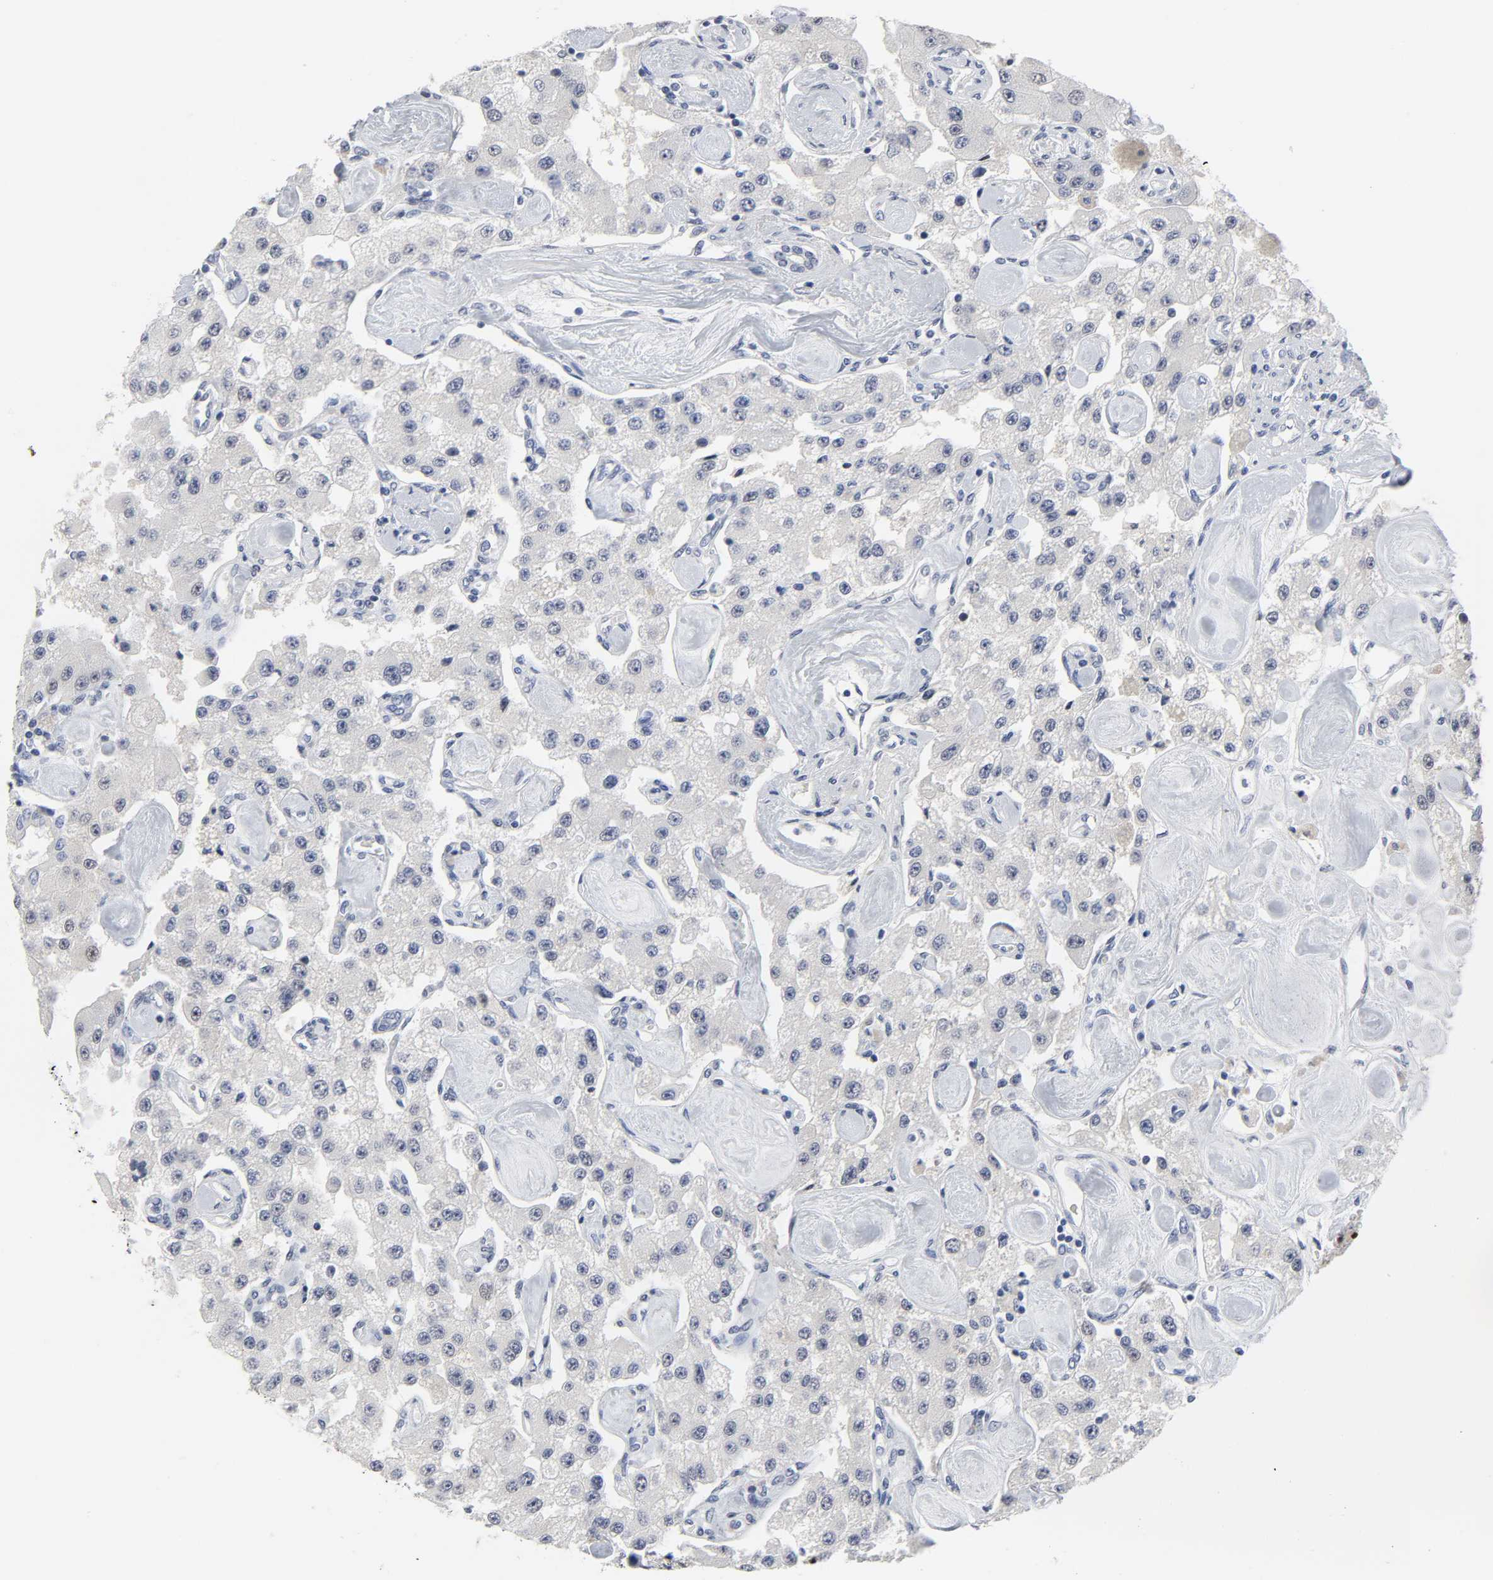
{"staining": {"intensity": "negative", "quantity": "none", "location": "none"}, "tissue": "carcinoid", "cell_type": "Tumor cells", "image_type": "cancer", "snomed": [{"axis": "morphology", "description": "Carcinoid, malignant, NOS"}, {"axis": "topography", "description": "Pancreas"}], "caption": "The micrograph shows no significant expression in tumor cells of carcinoid.", "gene": "SALL2", "patient": {"sex": "male", "age": 41}}